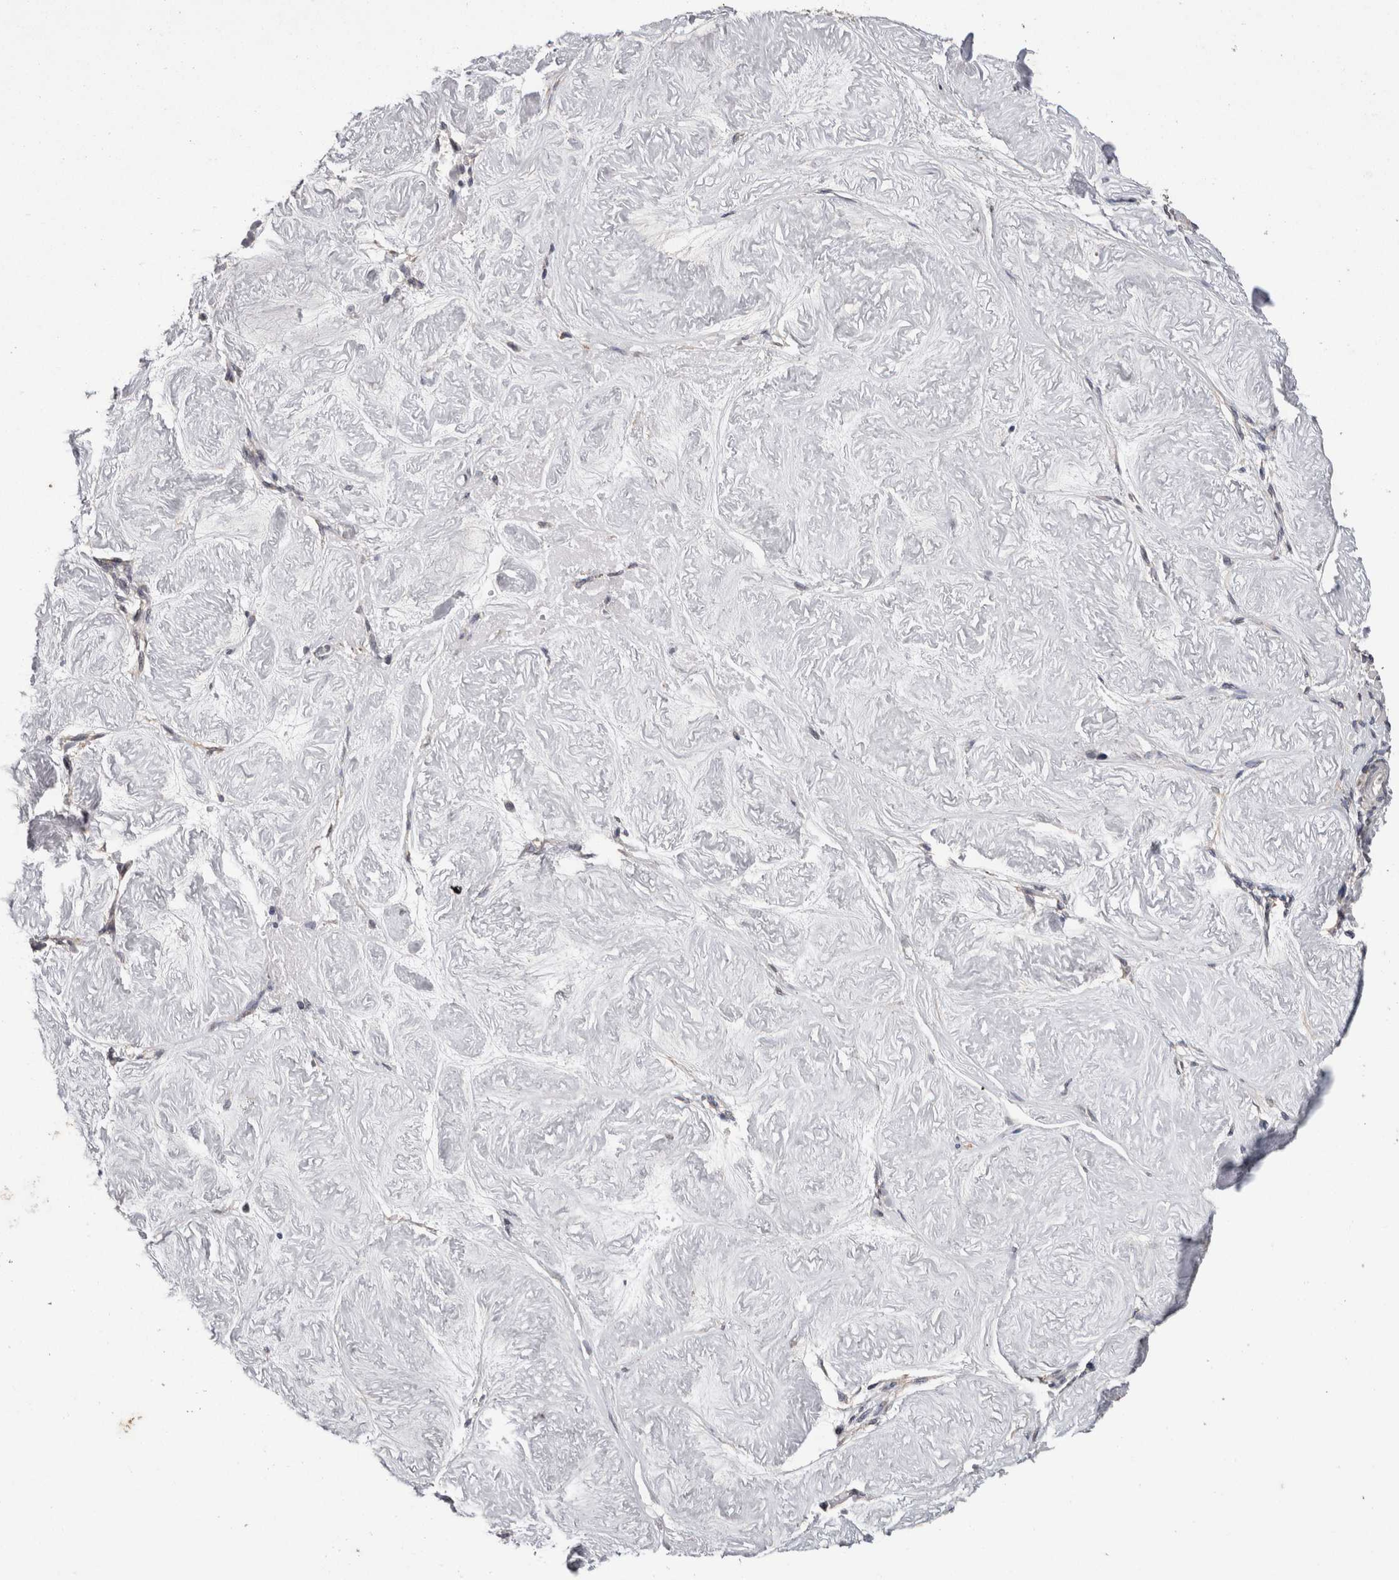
{"staining": {"intensity": "moderate", "quantity": "25%-75%", "location": "cytoplasmic/membranous"}, "tissue": "adipose tissue", "cell_type": "Adipocytes", "image_type": "normal", "snomed": [{"axis": "morphology", "description": "Normal tissue, NOS"}, {"axis": "topography", "description": "Vascular tissue"}, {"axis": "topography", "description": "Fallopian tube"}, {"axis": "topography", "description": "Ovary"}], "caption": "Immunohistochemistry (IHC) micrograph of benign human adipose tissue stained for a protein (brown), which shows medium levels of moderate cytoplasmic/membranous positivity in approximately 25%-75% of adipocytes.", "gene": "FHOD3", "patient": {"sex": "female", "age": 67}}